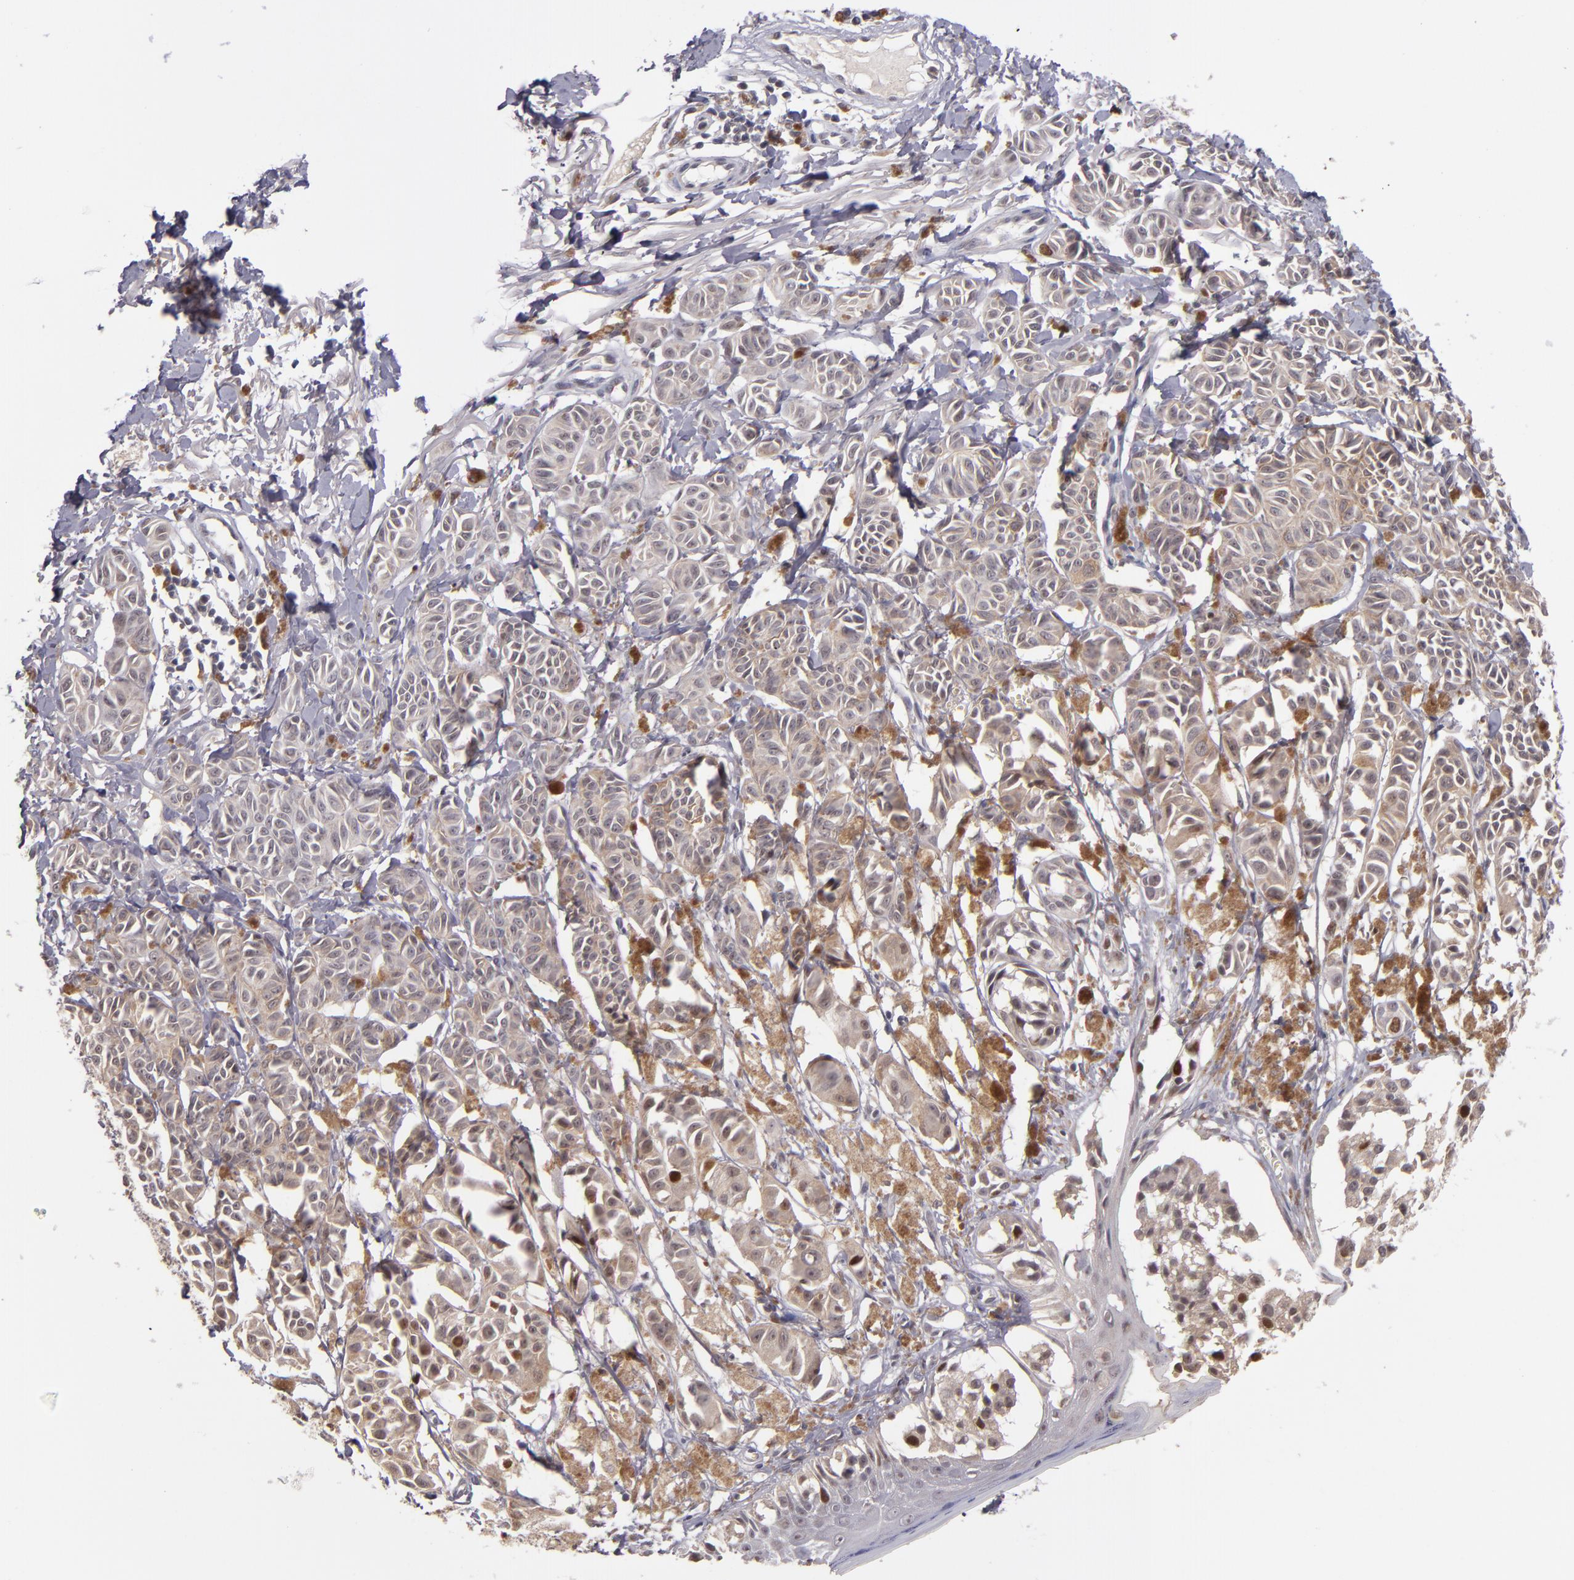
{"staining": {"intensity": "strong", "quantity": "25%-75%", "location": "nuclear"}, "tissue": "melanoma", "cell_type": "Tumor cells", "image_type": "cancer", "snomed": [{"axis": "morphology", "description": "Malignant melanoma, NOS"}, {"axis": "topography", "description": "Skin"}], "caption": "High-magnification brightfield microscopy of melanoma stained with DAB (3,3'-diaminobenzidine) (brown) and counterstained with hematoxylin (blue). tumor cells exhibit strong nuclear staining is appreciated in approximately25%-75% of cells. The protein is stained brown, and the nuclei are stained in blue (DAB IHC with brightfield microscopy, high magnification).", "gene": "CDC7", "patient": {"sex": "male", "age": 76}}